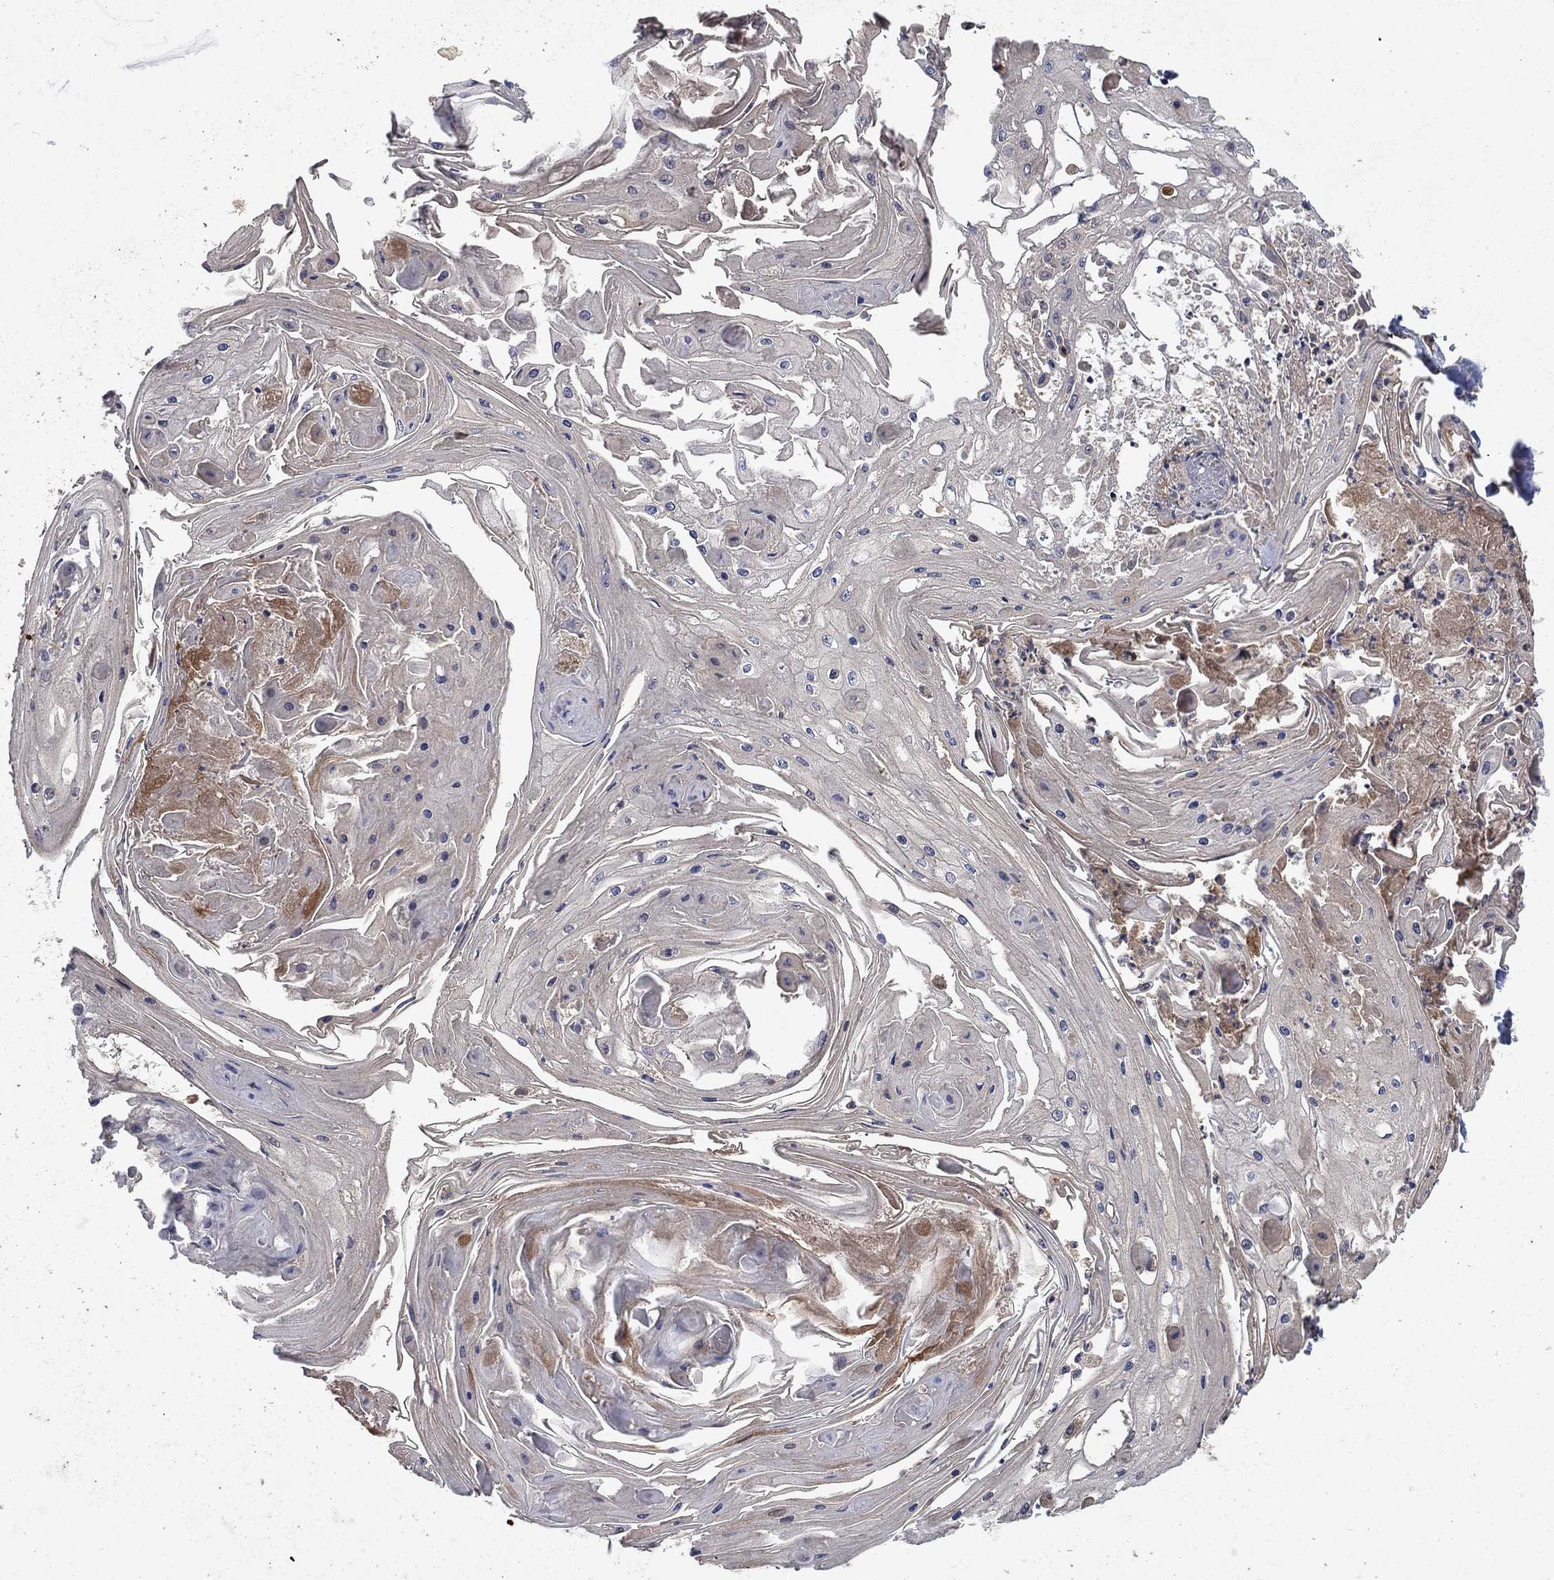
{"staining": {"intensity": "negative", "quantity": "none", "location": "none"}, "tissue": "skin cancer", "cell_type": "Tumor cells", "image_type": "cancer", "snomed": [{"axis": "morphology", "description": "Squamous cell carcinoma, NOS"}, {"axis": "topography", "description": "Skin"}], "caption": "Tumor cells are negative for protein expression in human squamous cell carcinoma (skin). The staining was performed using DAB to visualize the protein expression in brown, while the nuclei were stained in blue with hematoxylin (Magnification: 20x).", "gene": "IAH1", "patient": {"sex": "male", "age": 70}}